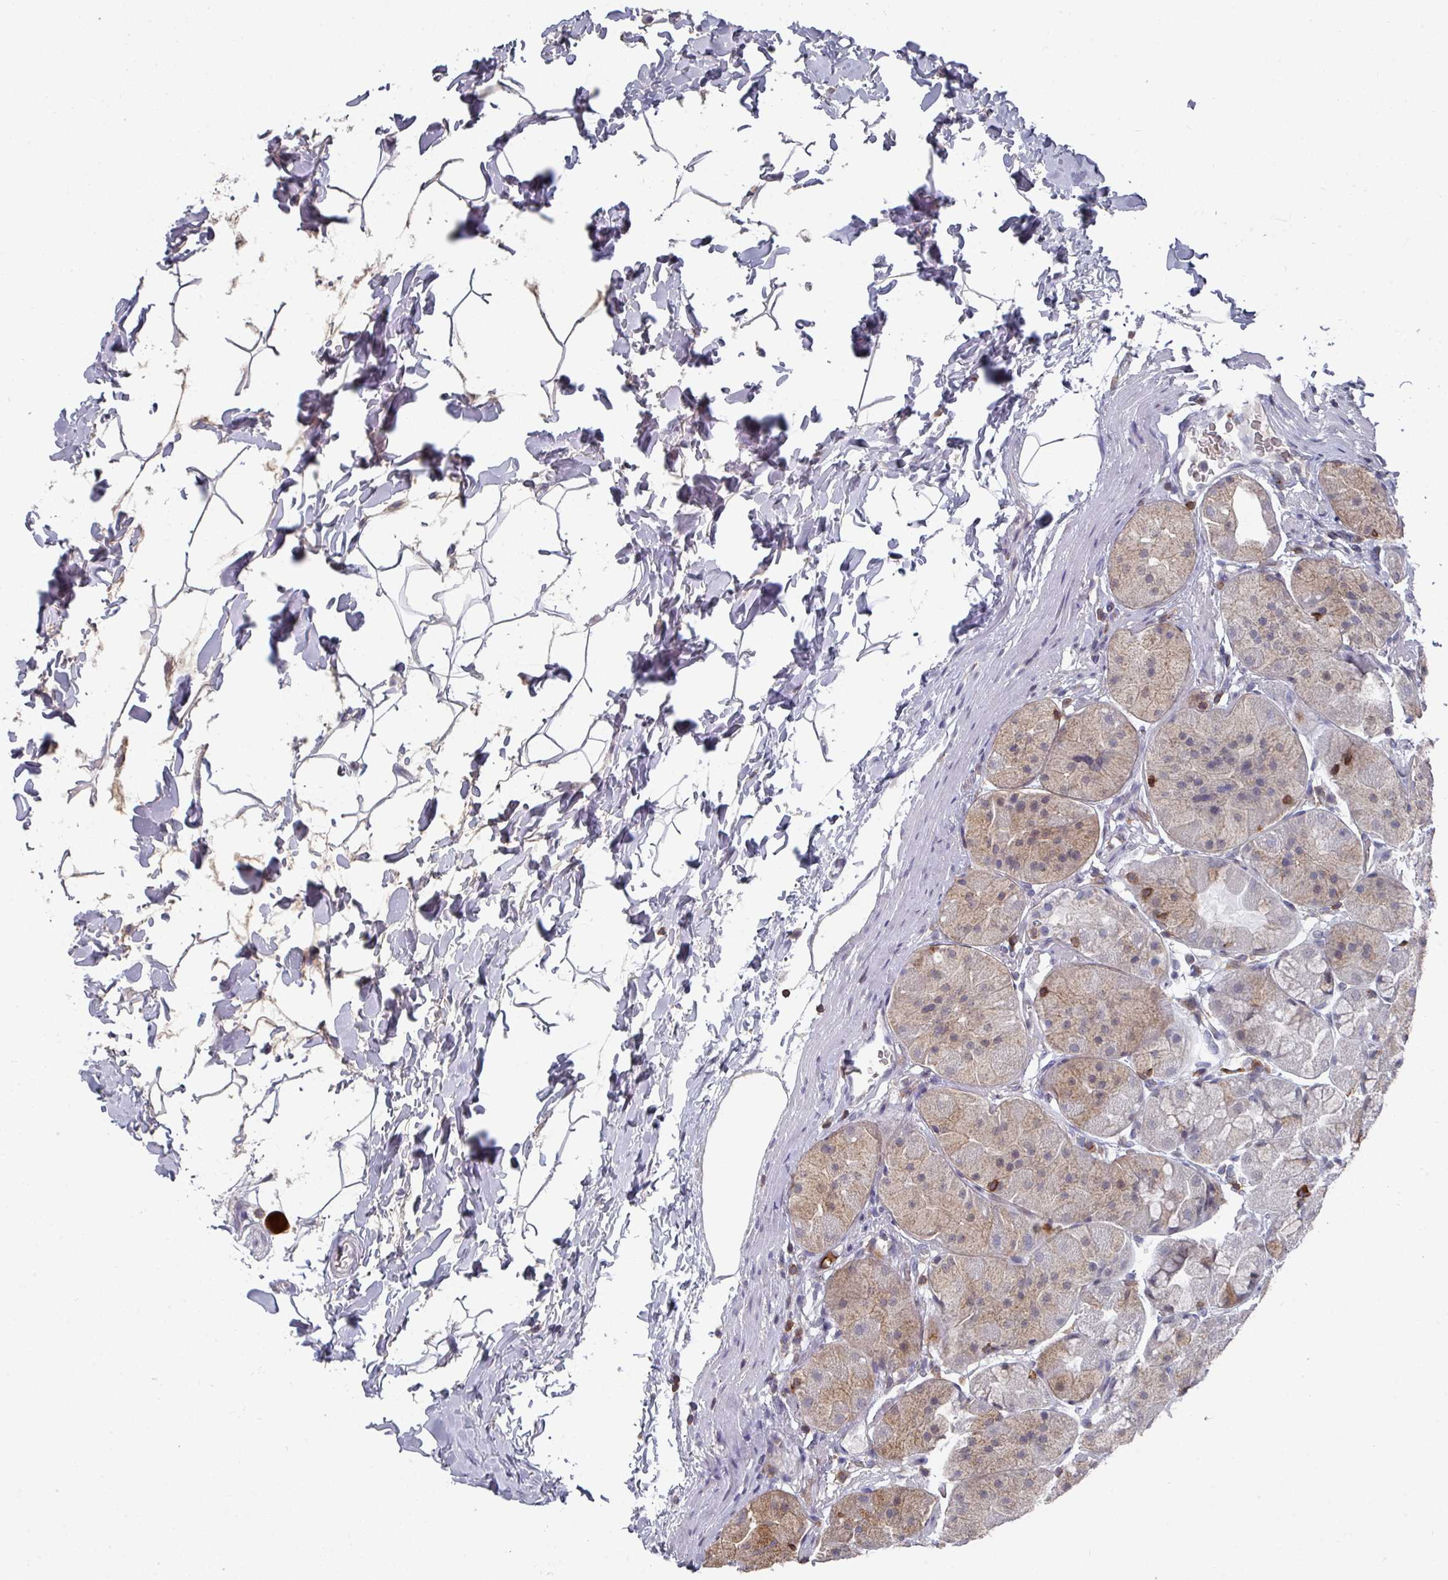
{"staining": {"intensity": "weak", "quantity": "<25%", "location": "cytoplasmic/membranous"}, "tissue": "stomach", "cell_type": "Glandular cells", "image_type": "normal", "snomed": [{"axis": "morphology", "description": "Normal tissue, NOS"}, {"axis": "topography", "description": "Stomach"}], "caption": "High magnification brightfield microscopy of unremarkable stomach stained with DAB (3,3'-diaminobenzidine) (brown) and counterstained with hematoxylin (blue): glandular cells show no significant positivity. (DAB immunohistochemistry (IHC) visualized using brightfield microscopy, high magnification).", "gene": "RASAL3", "patient": {"sex": "male", "age": 57}}